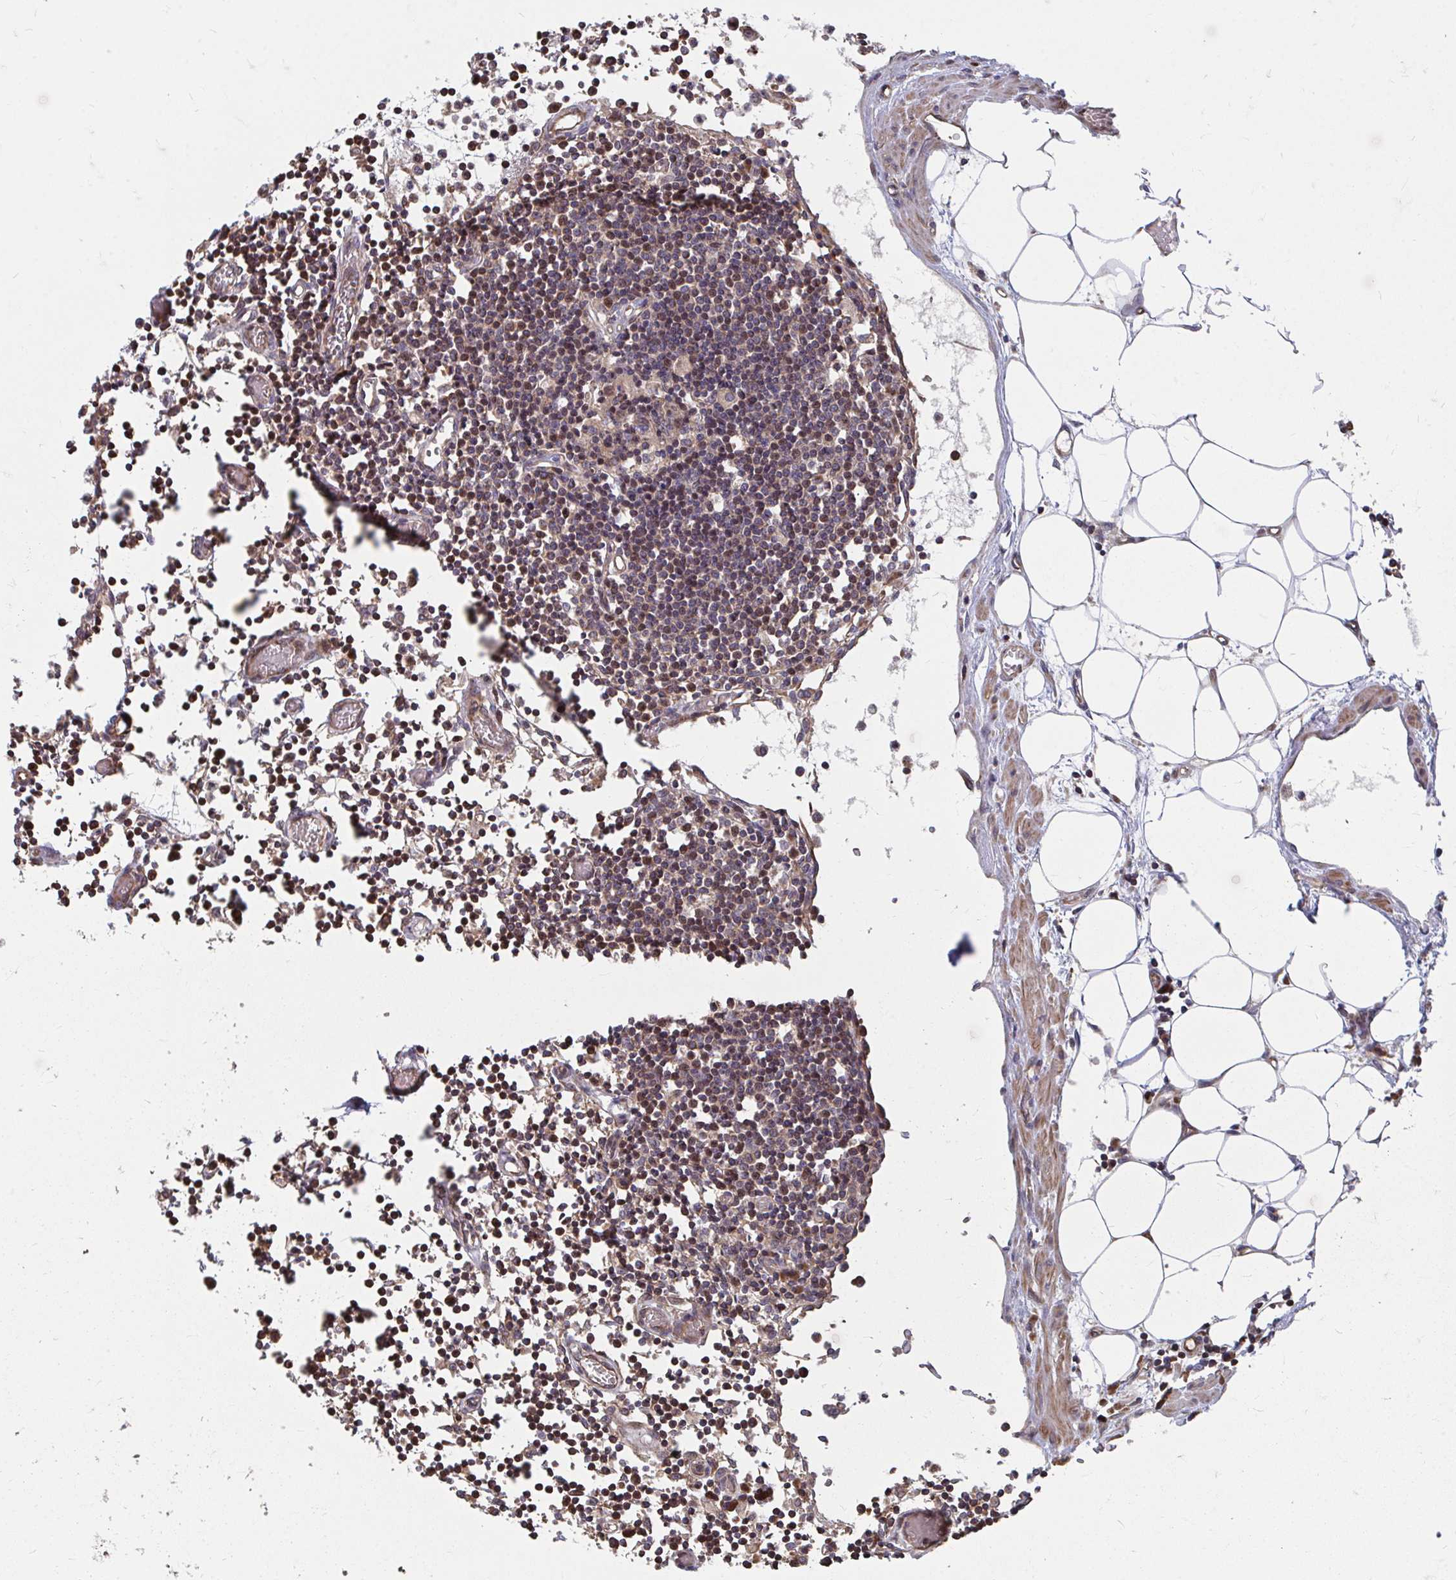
{"staining": {"intensity": "moderate", "quantity": "25%-75%", "location": "cytoplasmic/membranous"}, "tissue": "lymph node", "cell_type": "Non-germinal center cells", "image_type": "normal", "snomed": [{"axis": "morphology", "description": "Normal tissue, NOS"}, {"axis": "topography", "description": "Lymph node"}], "caption": "Protein expression analysis of unremarkable human lymph node reveals moderate cytoplasmic/membranous expression in approximately 25%-75% of non-germinal center cells. (DAB (3,3'-diaminobenzidine) IHC, brown staining for protein, blue staining for nuclei).", "gene": "FAM89A", "patient": {"sex": "male", "age": 66}}